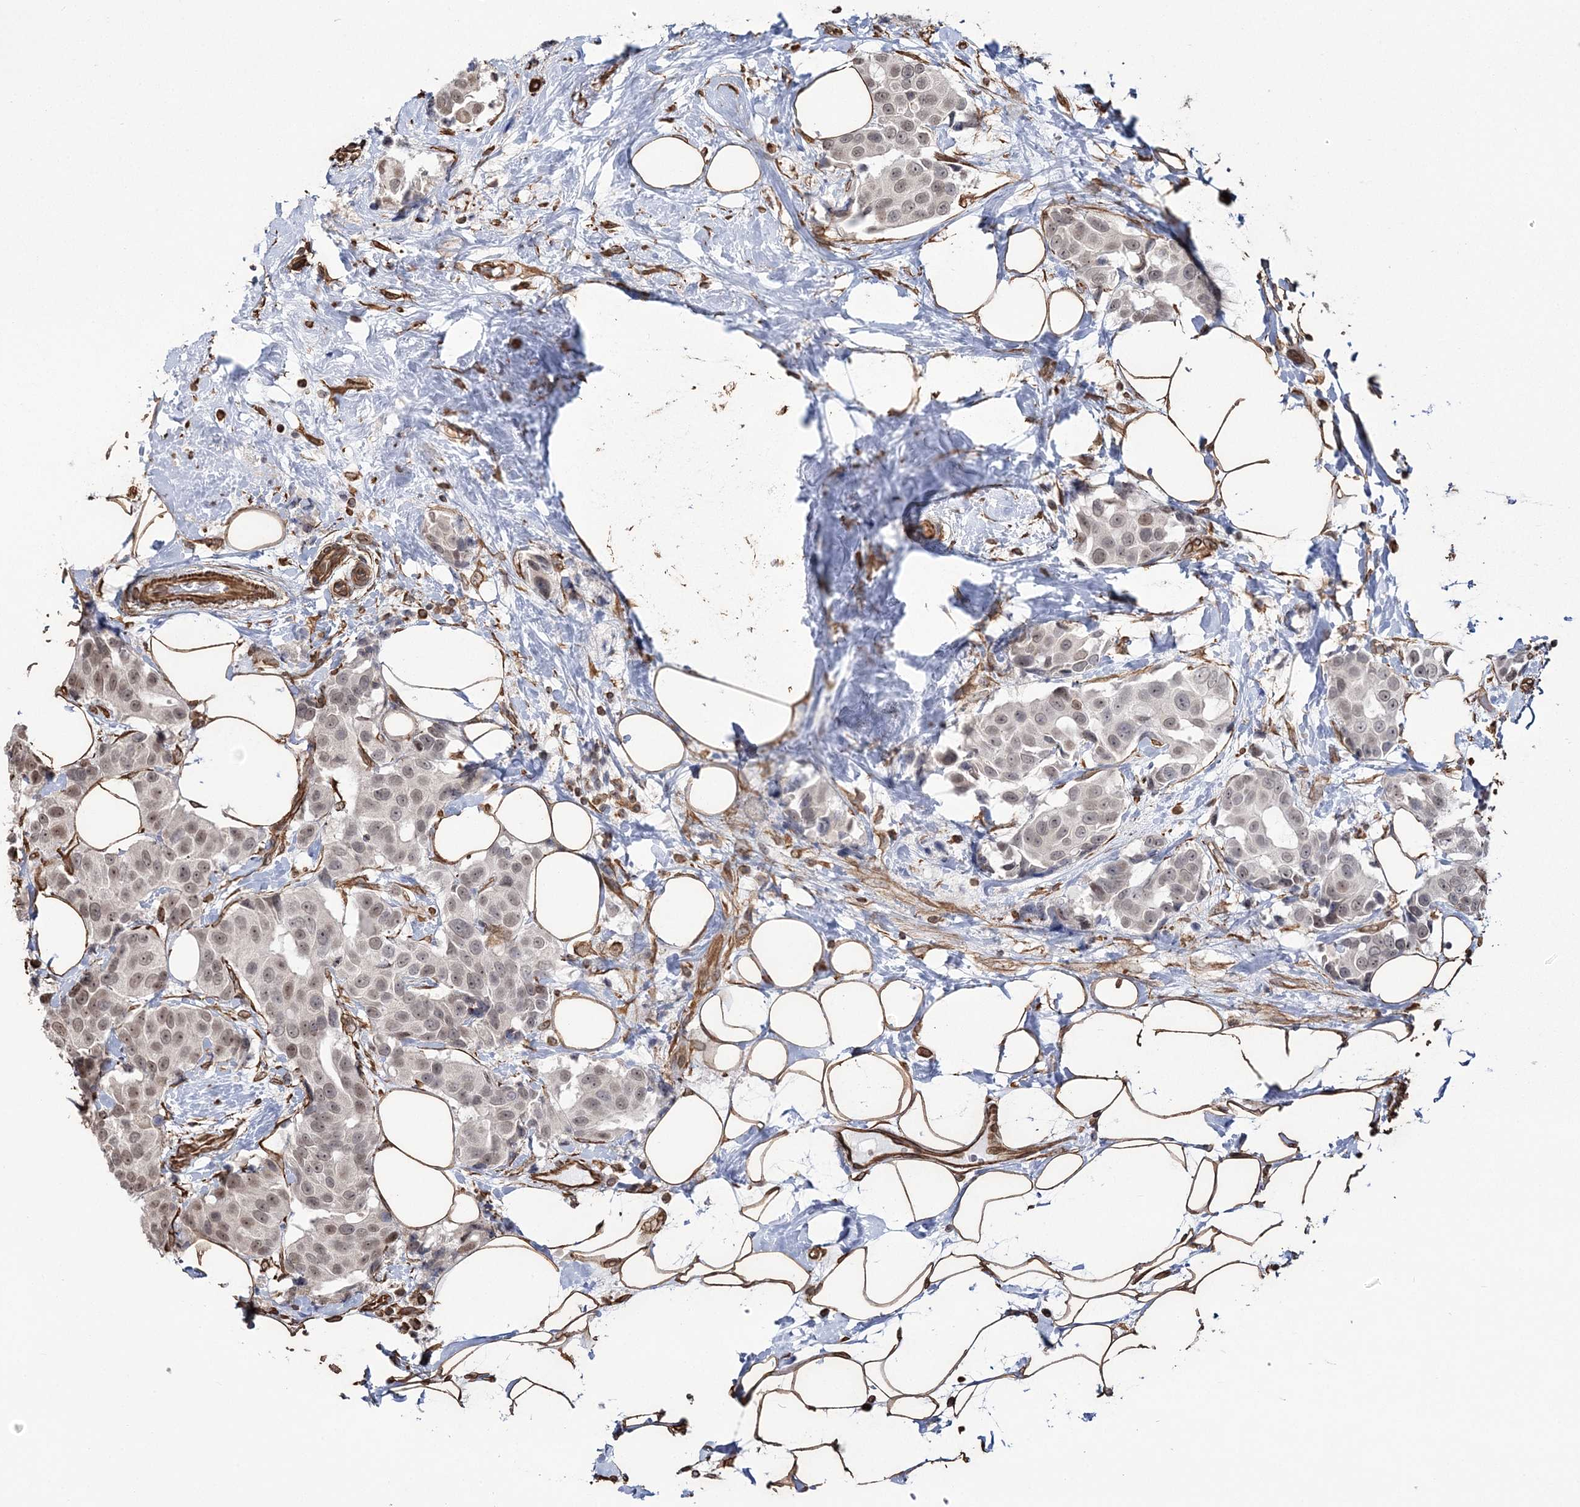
{"staining": {"intensity": "moderate", "quantity": ">75%", "location": "nuclear"}, "tissue": "breast cancer", "cell_type": "Tumor cells", "image_type": "cancer", "snomed": [{"axis": "morphology", "description": "Normal tissue, NOS"}, {"axis": "morphology", "description": "Duct carcinoma"}, {"axis": "topography", "description": "Breast"}], "caption": "Immunohistochemical staining of human breast cancer (infiltrating ductal carcinoma) reveals medium levels of moderate nuclear protein positivity in approximately >75% of tumor cells.", "gene": "ATP11B", "patient": {"sex": "female", "age": 39}}